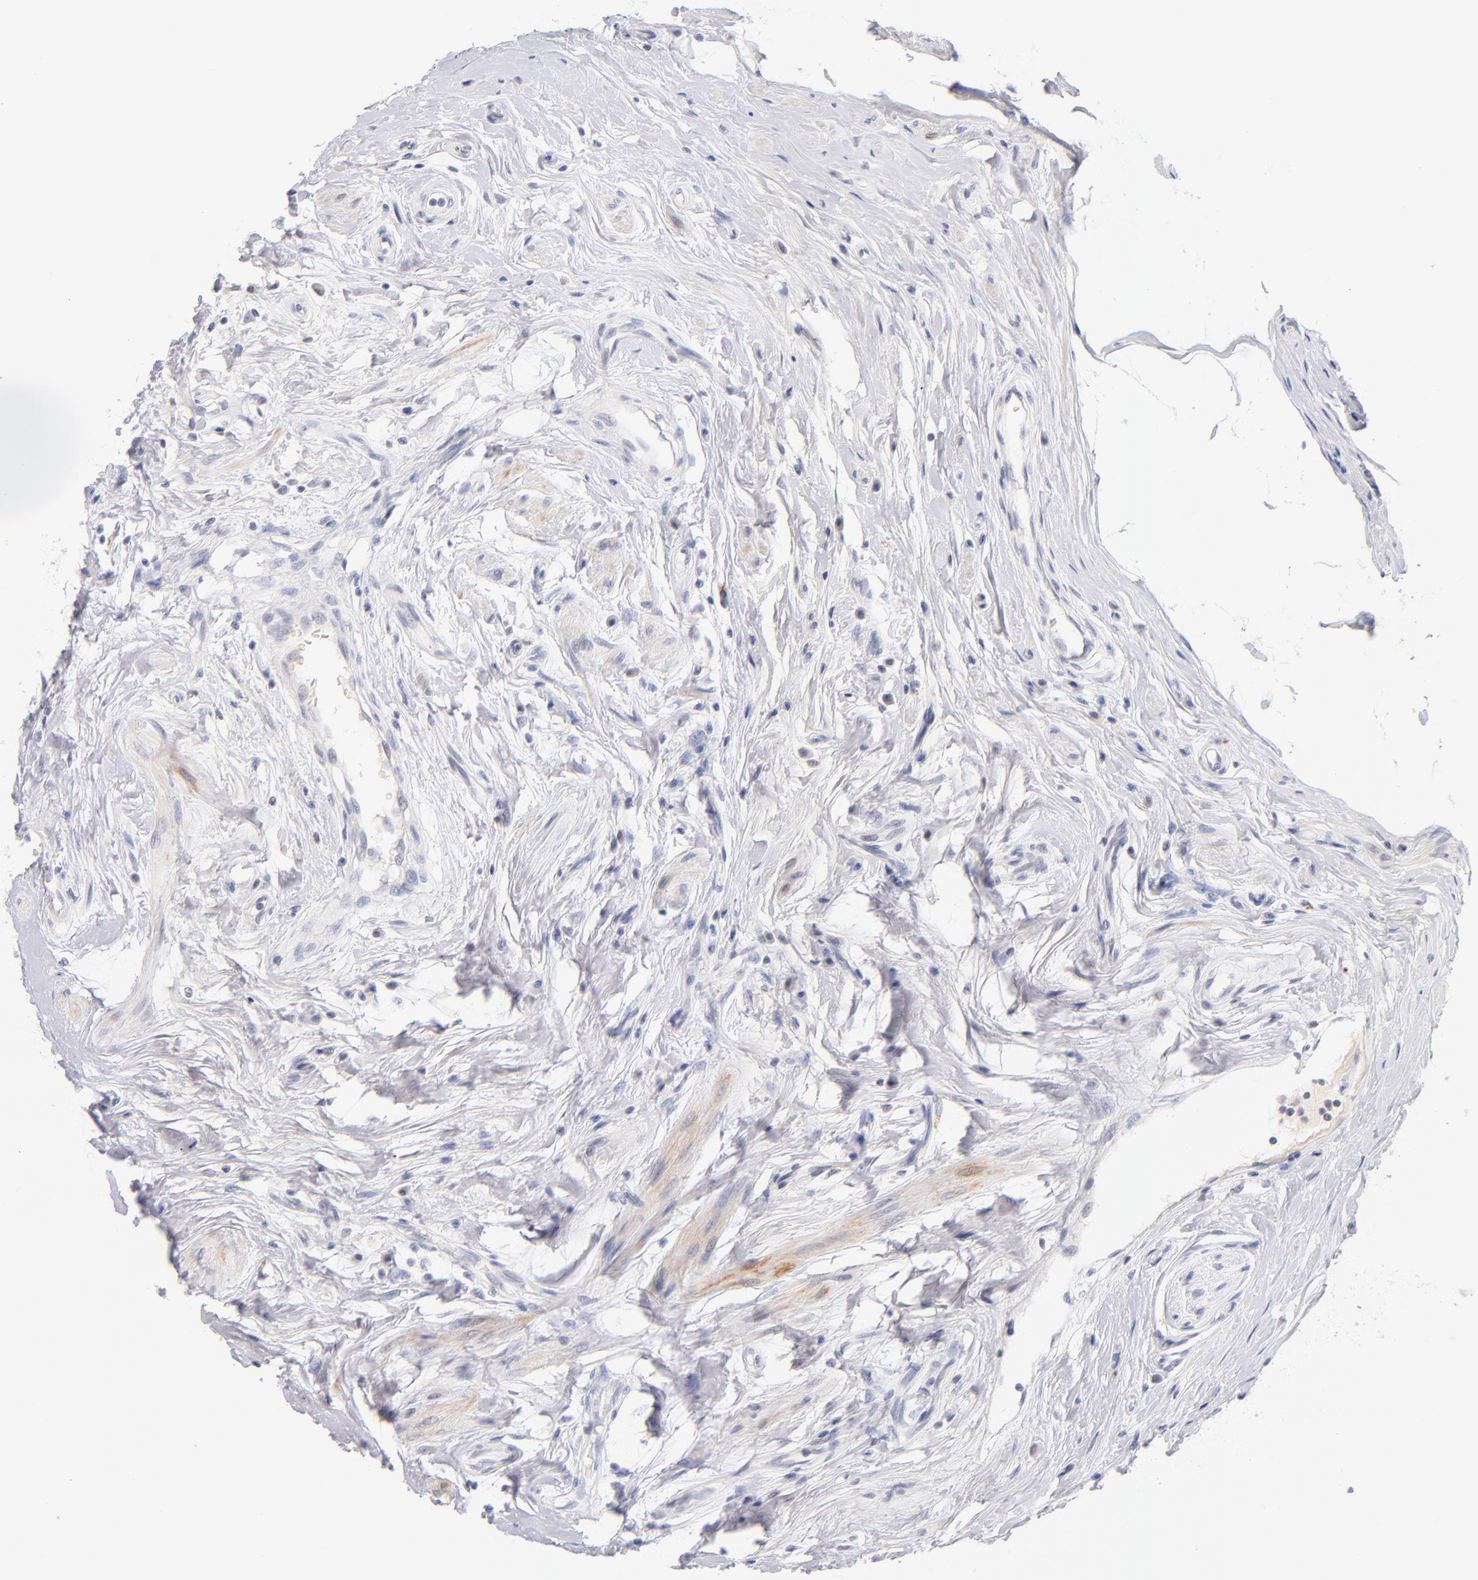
{"staining": {"intensity": "weak", "quantity": "<25%", "location": "cytoplasmic/membranous"}, "tissue": "epididymis", "cell_type": "Glandular cells", "image_type": "normal", "snomed": [{"axis": "morphology", "description": "Normal tissue, NOS"}, {"axis": "morphology", "description": "Inflammation, NOS"}, {"axis": "topography", "description": "Epididymis"}], "caption": "Glandular cells show no significant positivity in unremarkable epididymis.", "gene": "PARP1", "patient": {"sex": "male", "age": 84}}